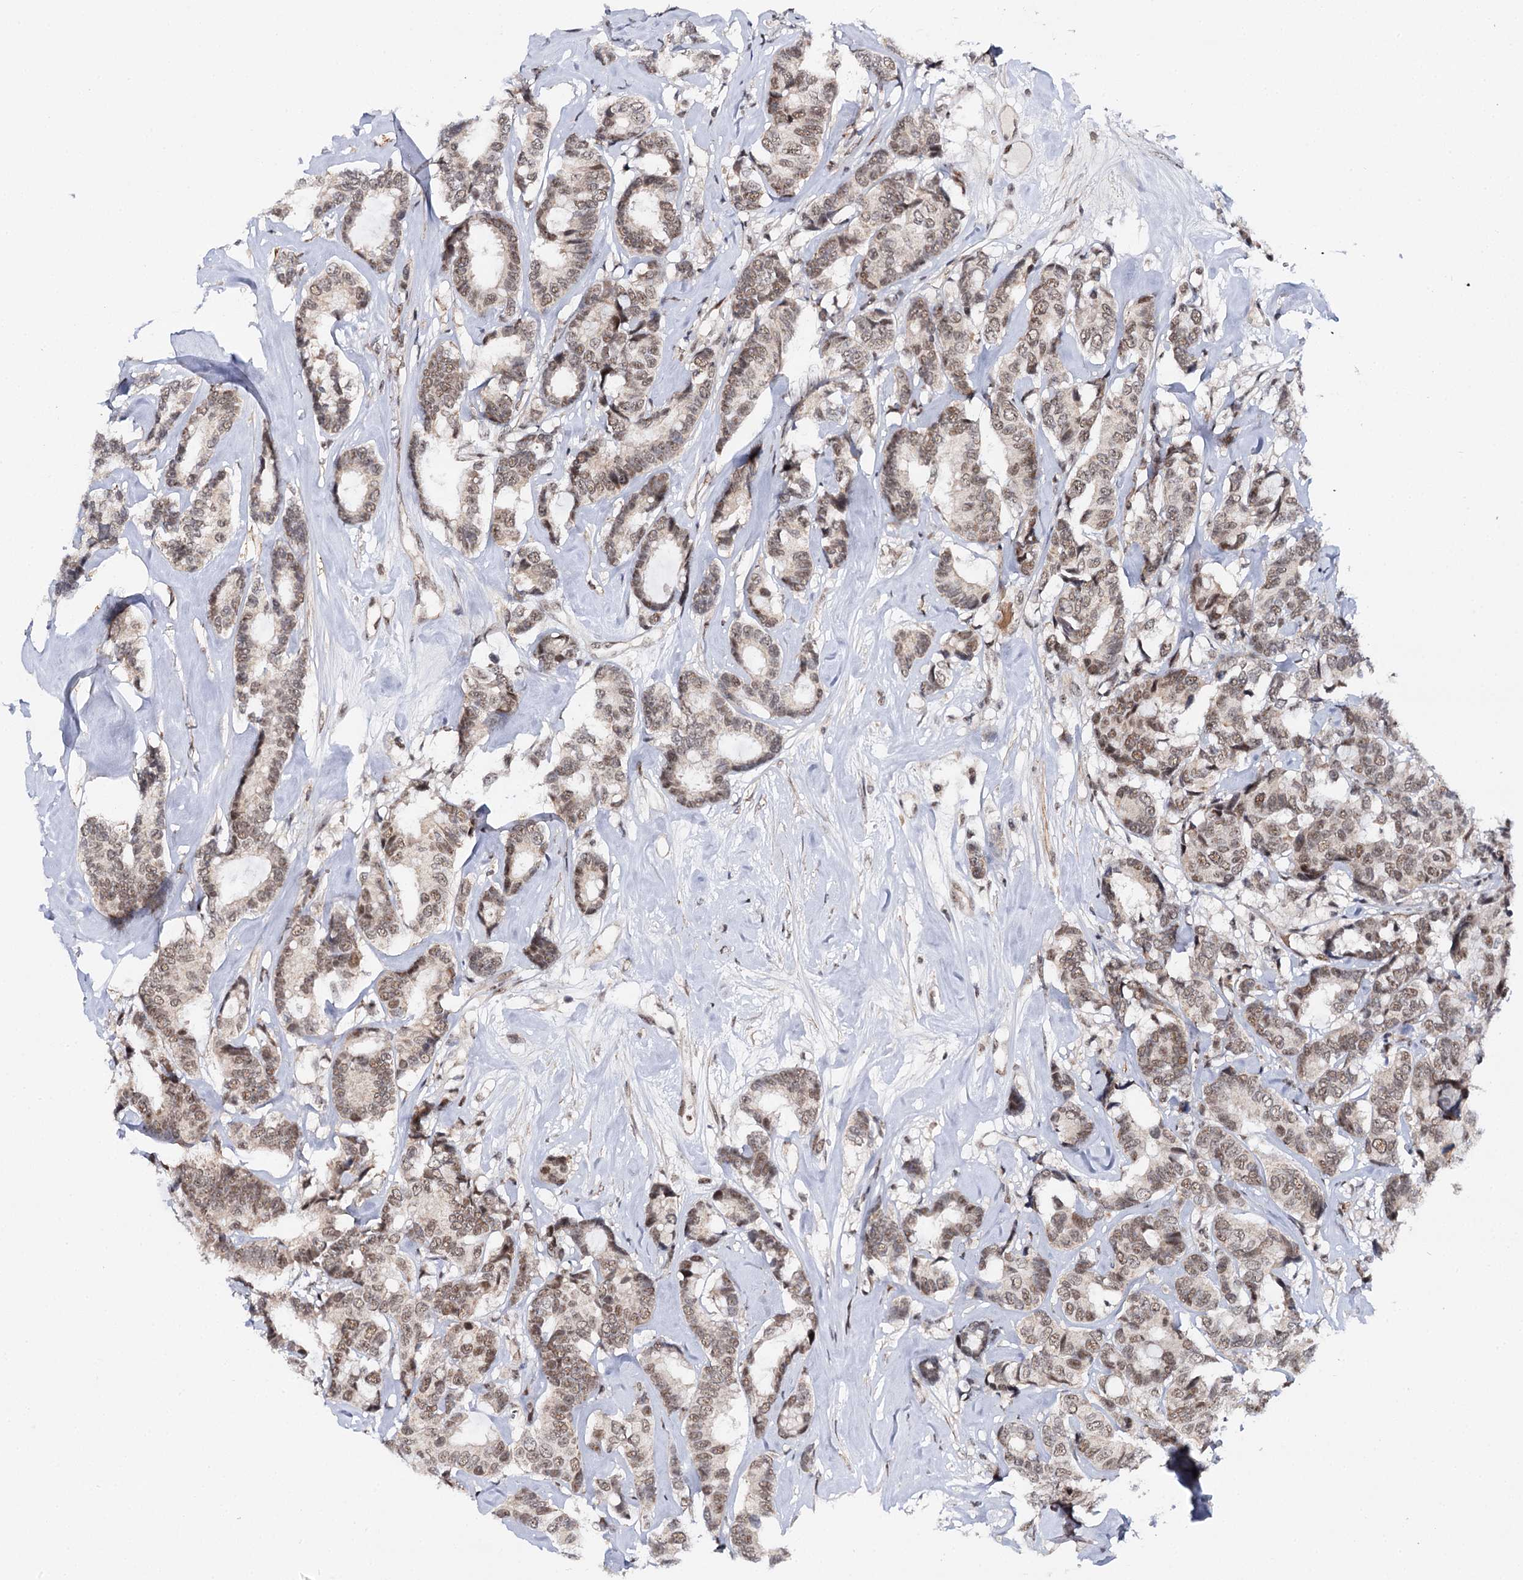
{"staining": {"intensity": "moderate", "quantity": ">75%", "location": "nuclear"}, "tissue": "breast cancer", "cell_type": "Tumor cells", "image_type": "cancer", "snomed": [{"axis": "morphology", "description": "Duct carcinoma"}, {"axis": "topography", "description": "Breast"}], "caption": "Immunohistochemistry (IHC) (DAB) staining of human breast cancer displays moderate nuclear protein staining in approximately >75% of tumor cells.", "gene": "BUD13", "patient": {"sex": "female", "age": 87}}